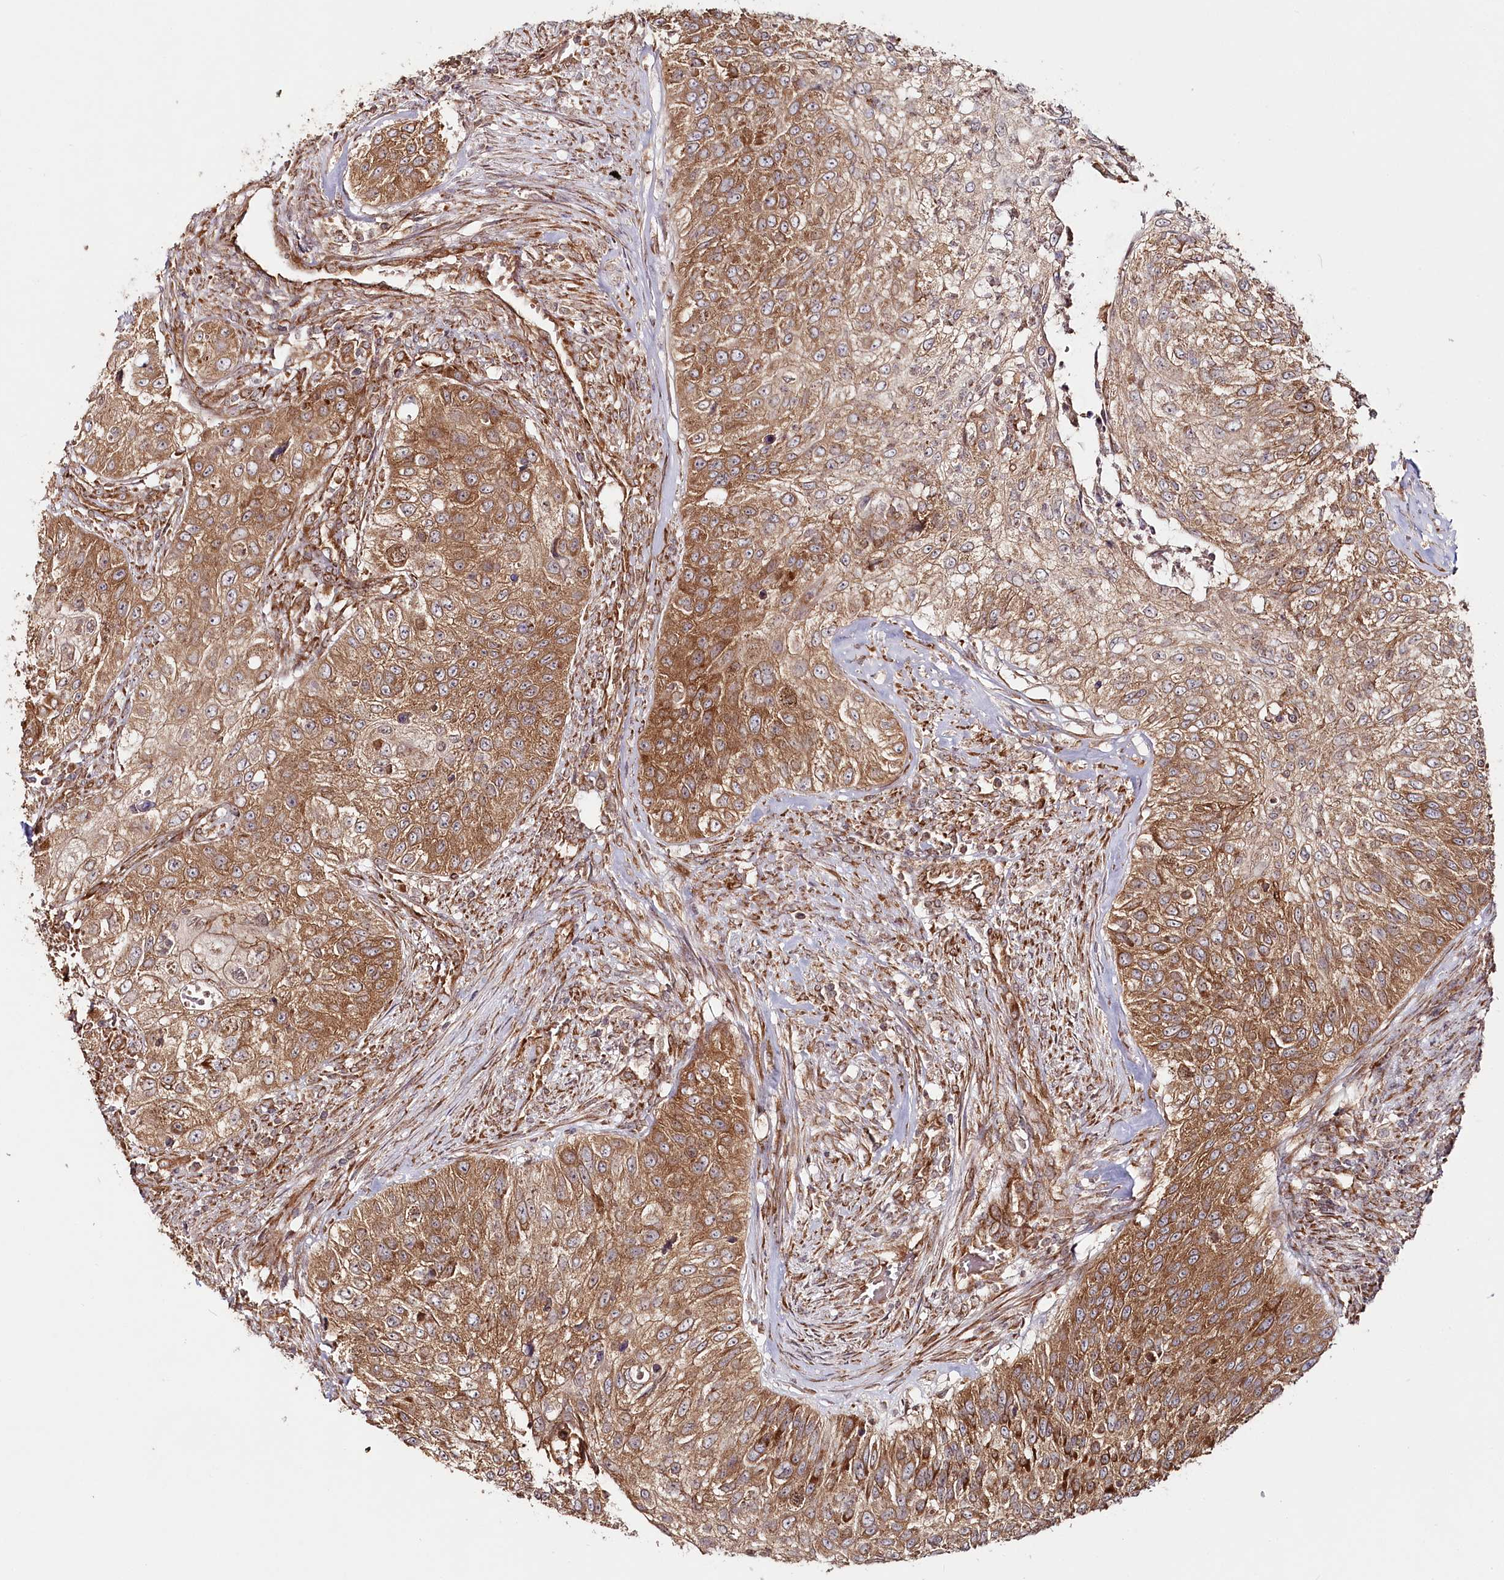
{"staining": {"intensity": "moderate", "quantity": ">75%", "location": "cytoplasmic/membranous"}, "tissue": "urothelial cancer", "cell_type": "Tumor cells", "image_type": "cancer", "snomed": [{"axis": "morphology", "description": "Urothelial carcinoma, High grade"}, {"axis": "topography", "description": "Urinary bladder"}], "caption": "High-grade urothelial carcinoma tissue reveals moderate cytoplasmic/membranous expression in approximately >75% of tumor cells The staining was performed using DAB to visualize the protein expression in brown, while the nuclei were stained in blue with hematoxylin (Magnification: 20x).", "gene": "OTUD4", "patient": {"sex": "female", "age": 60}}